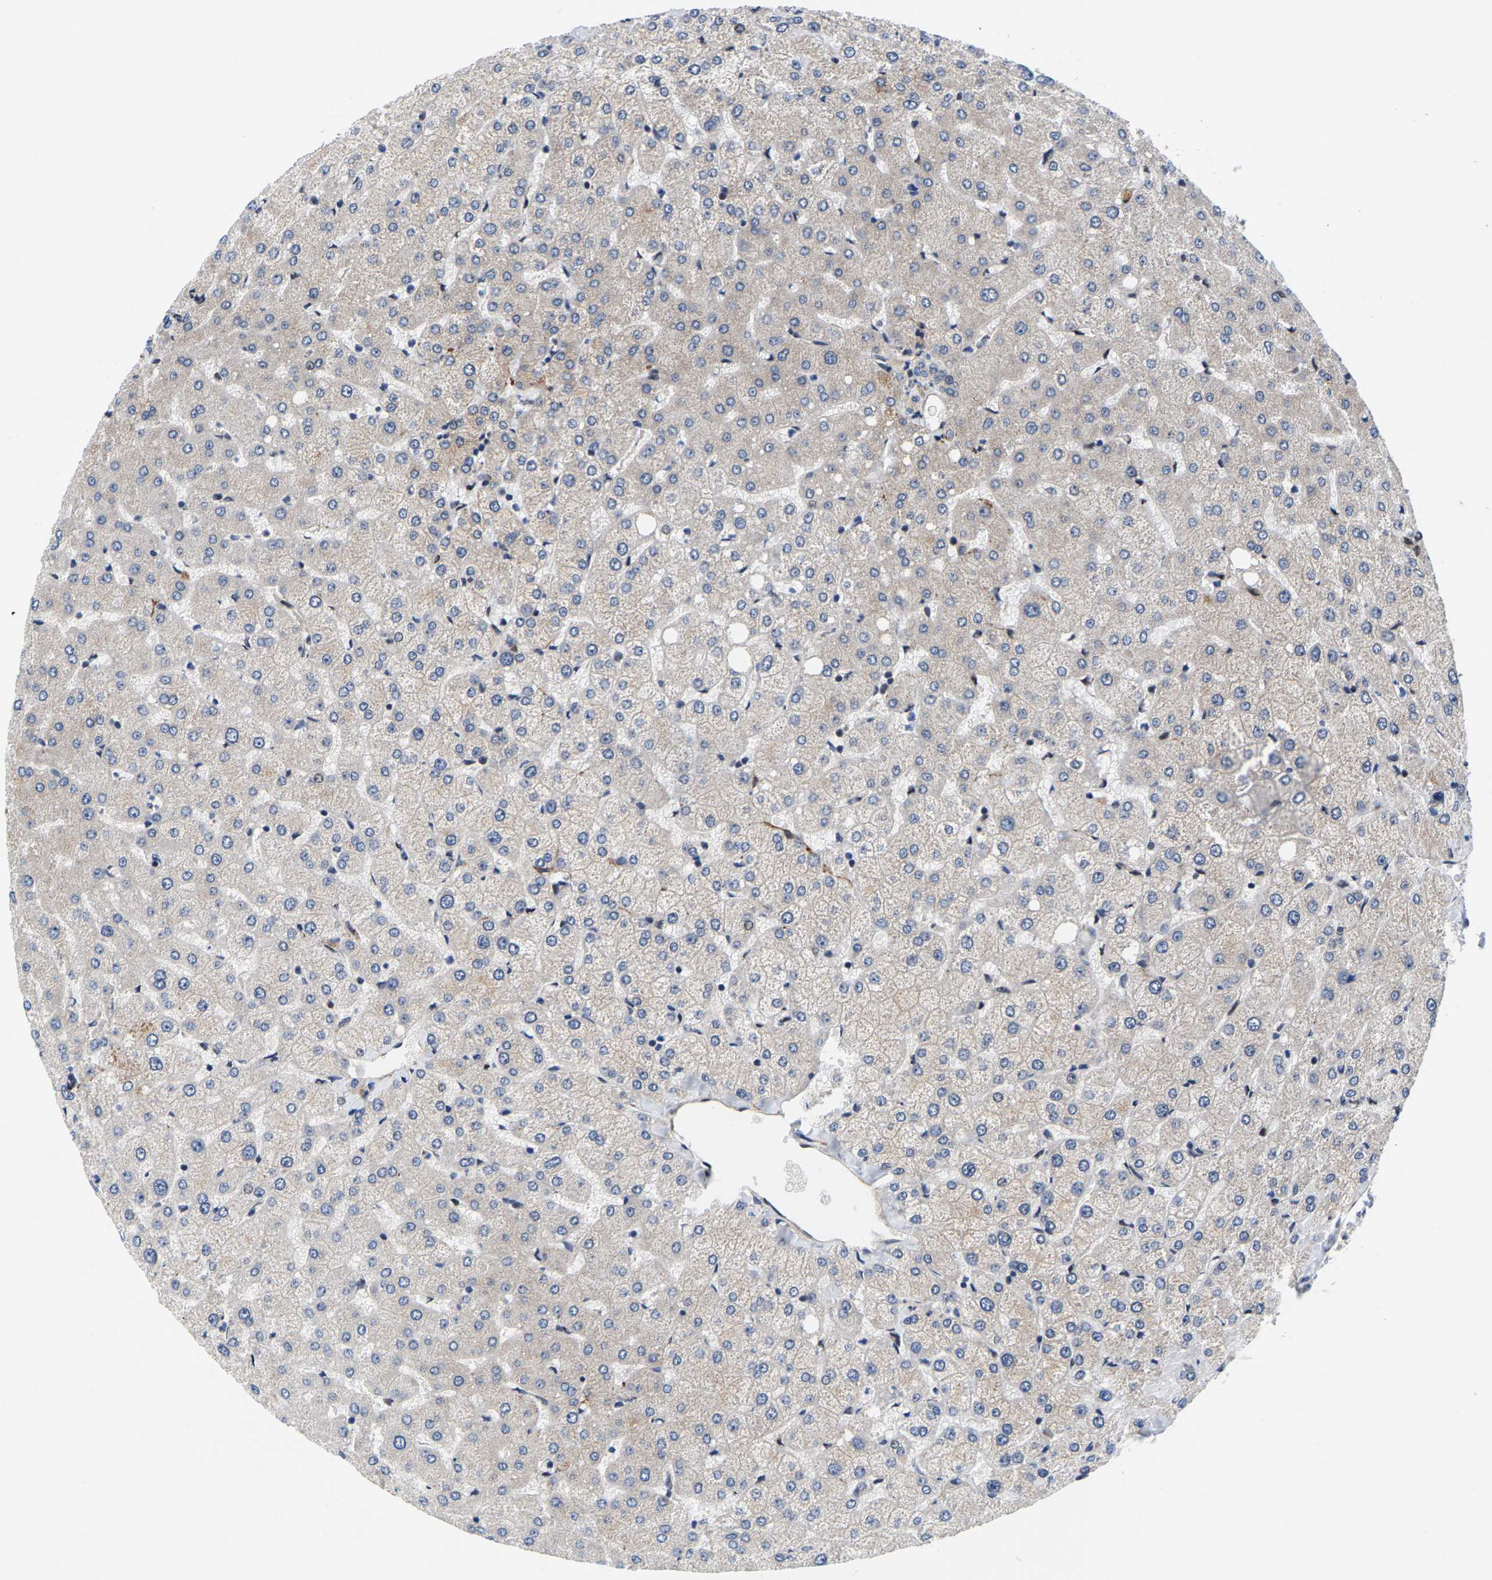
{"staining": {"intensity": "negative", "quantity": "none", "location": "none"}, "tissue": "liver", "cell_type": "Cholangiocytes", "image_type": "normal", "snomed": [{"axis": "morphology", "description": "Normal tissue, NOS"}, {"axis": "topography", "description": "Liver"}], "caption": "Cholangiocytes show no significant staining in normal liver. Nuclei are stained in blue.", "gene": "GTPBP10", "patient": {"sex": "female", "age": 54}}